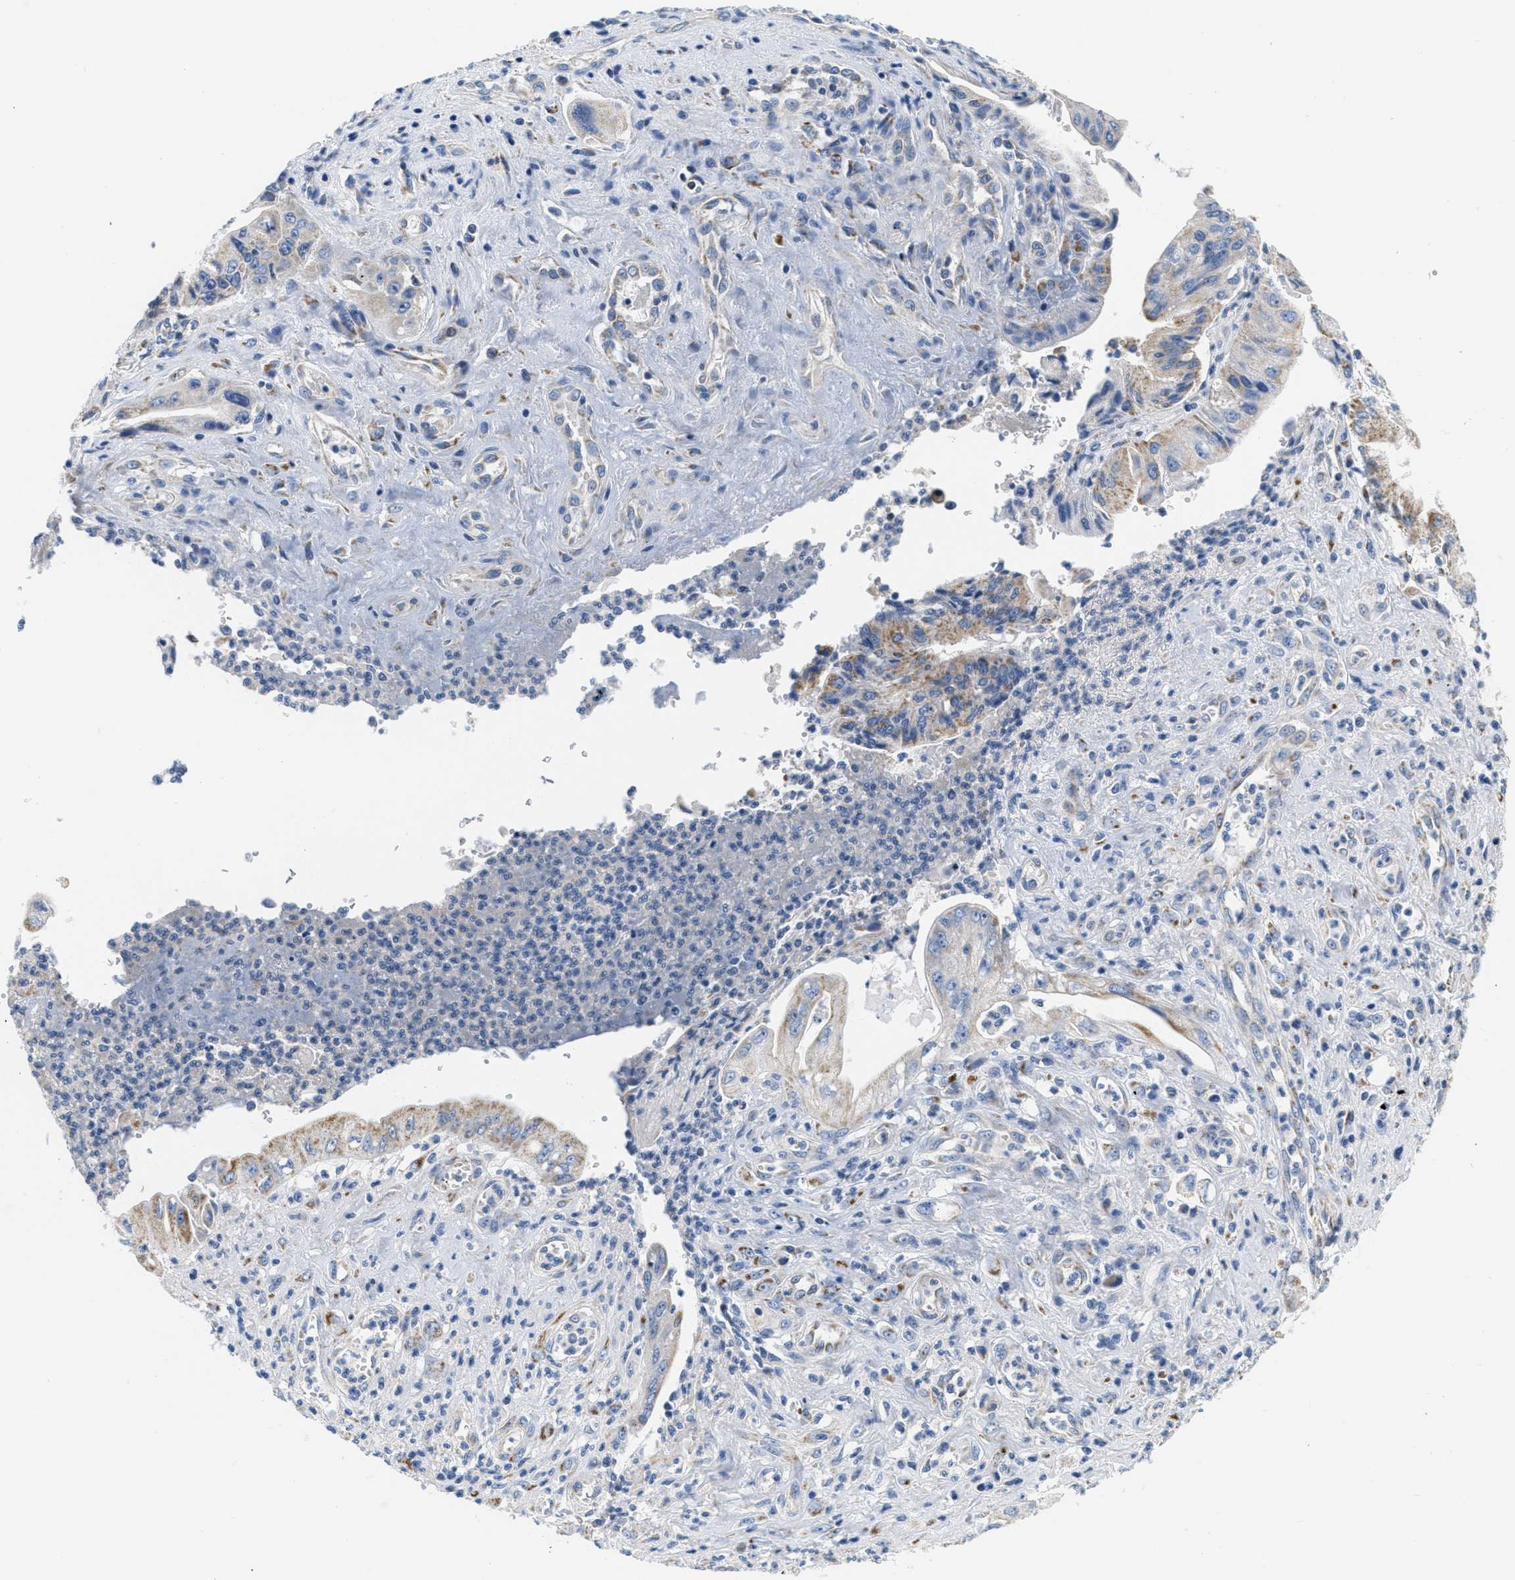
{"staining": {"intensity": "moderate", "quantity": "25%-75%", "location": "cytoplasmic/membranous"}, "tissue": "pancreatic cancer", "cell_type": "Tumor cells", "image_type": "cancer", "snomed": [{"axis": "morphology", "description": "Adenocarcinoma, NOS"}, {"axis": "topography", "description": "Pancreas"}], "caption": "About 25%-75% of tumor cells in adenocarcinoma (pancreatic) reveal moderate cytoplasmic/membranous protein staining as visualized by brown immunohistochemical staining.", "gene": "KCNJ5", "patient": {"sex": "female", "age": 73}}